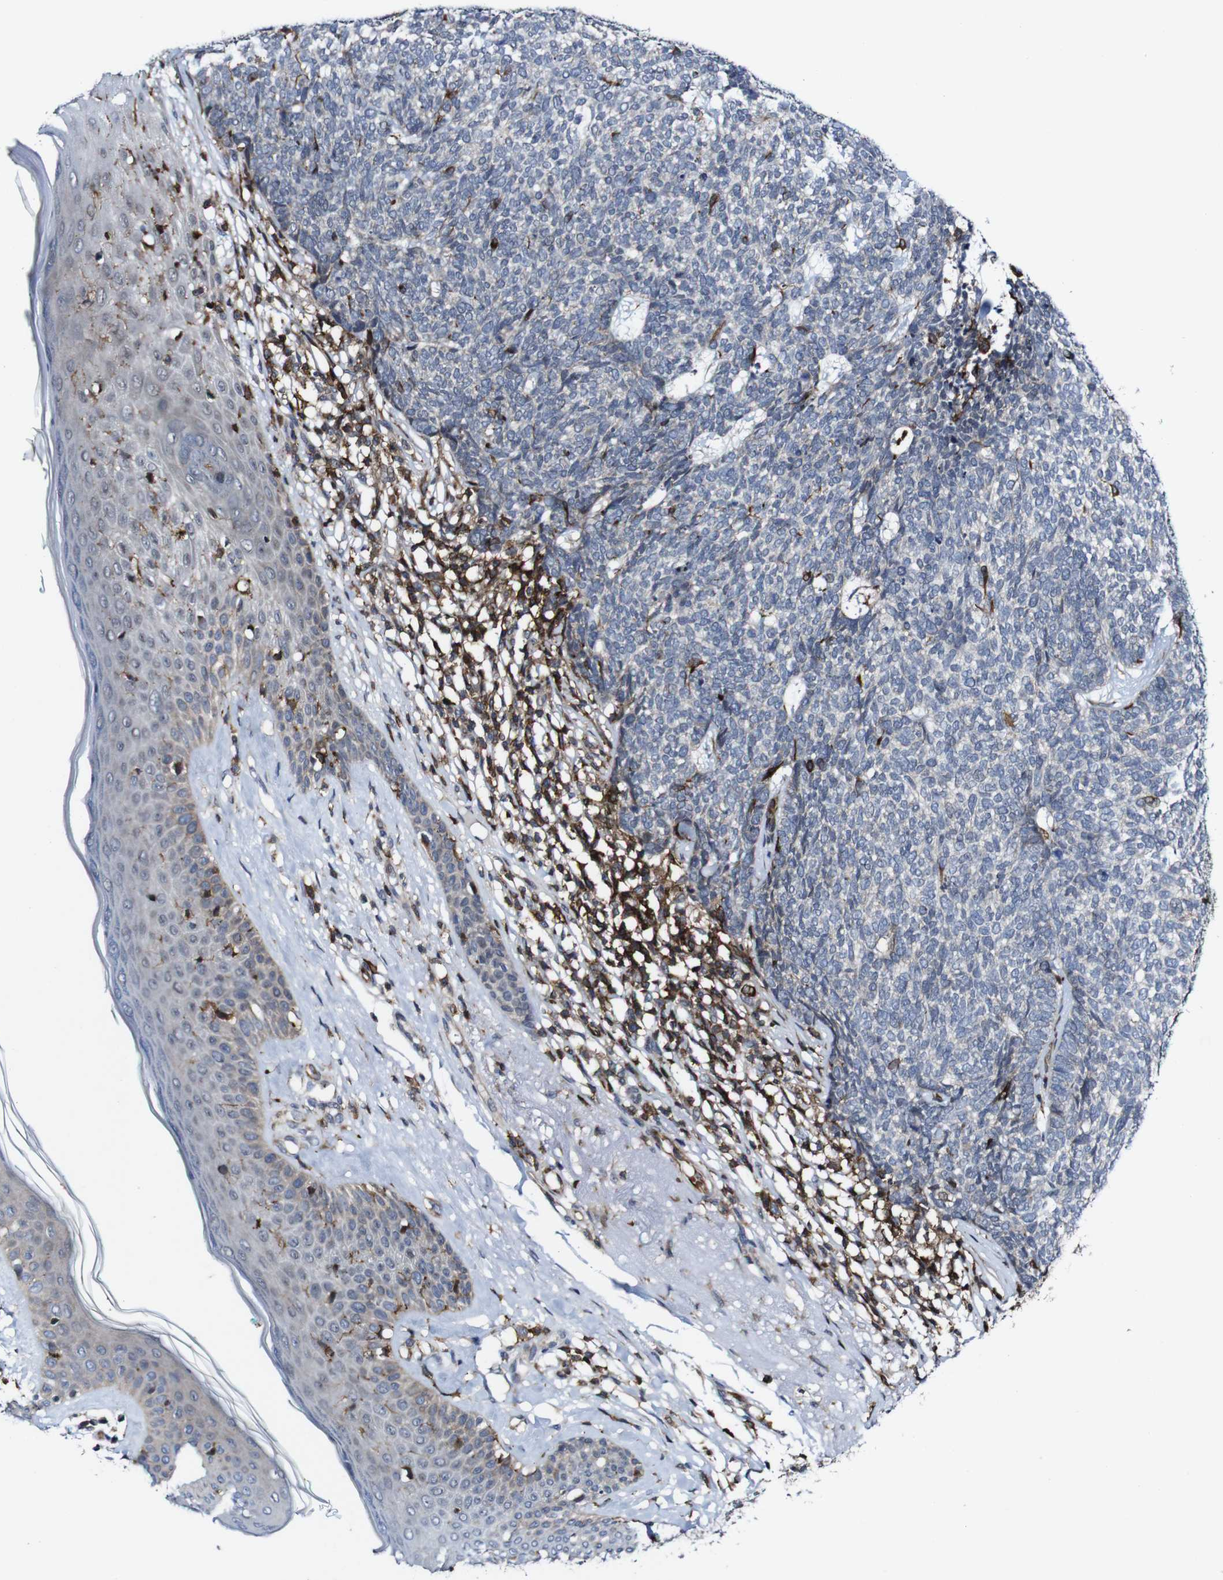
{"staining": {"intensity": "negative", "quantity": "none", "location": "none"}, "tissue": "skin cancer", "cell_type": "Tumor cells", "image_type": "cancer", "snomed": [{"axis": "morphology", "description": "Basal cell carcinoma"}, {"axis": "topography", "description": "Skin"}], "caption": "Immunohistochemistry (IHC) of human skin cancer displays no staining in tumor cells.", "gene": "JAK2", "patient": {"sex": "female", "age": 84}}